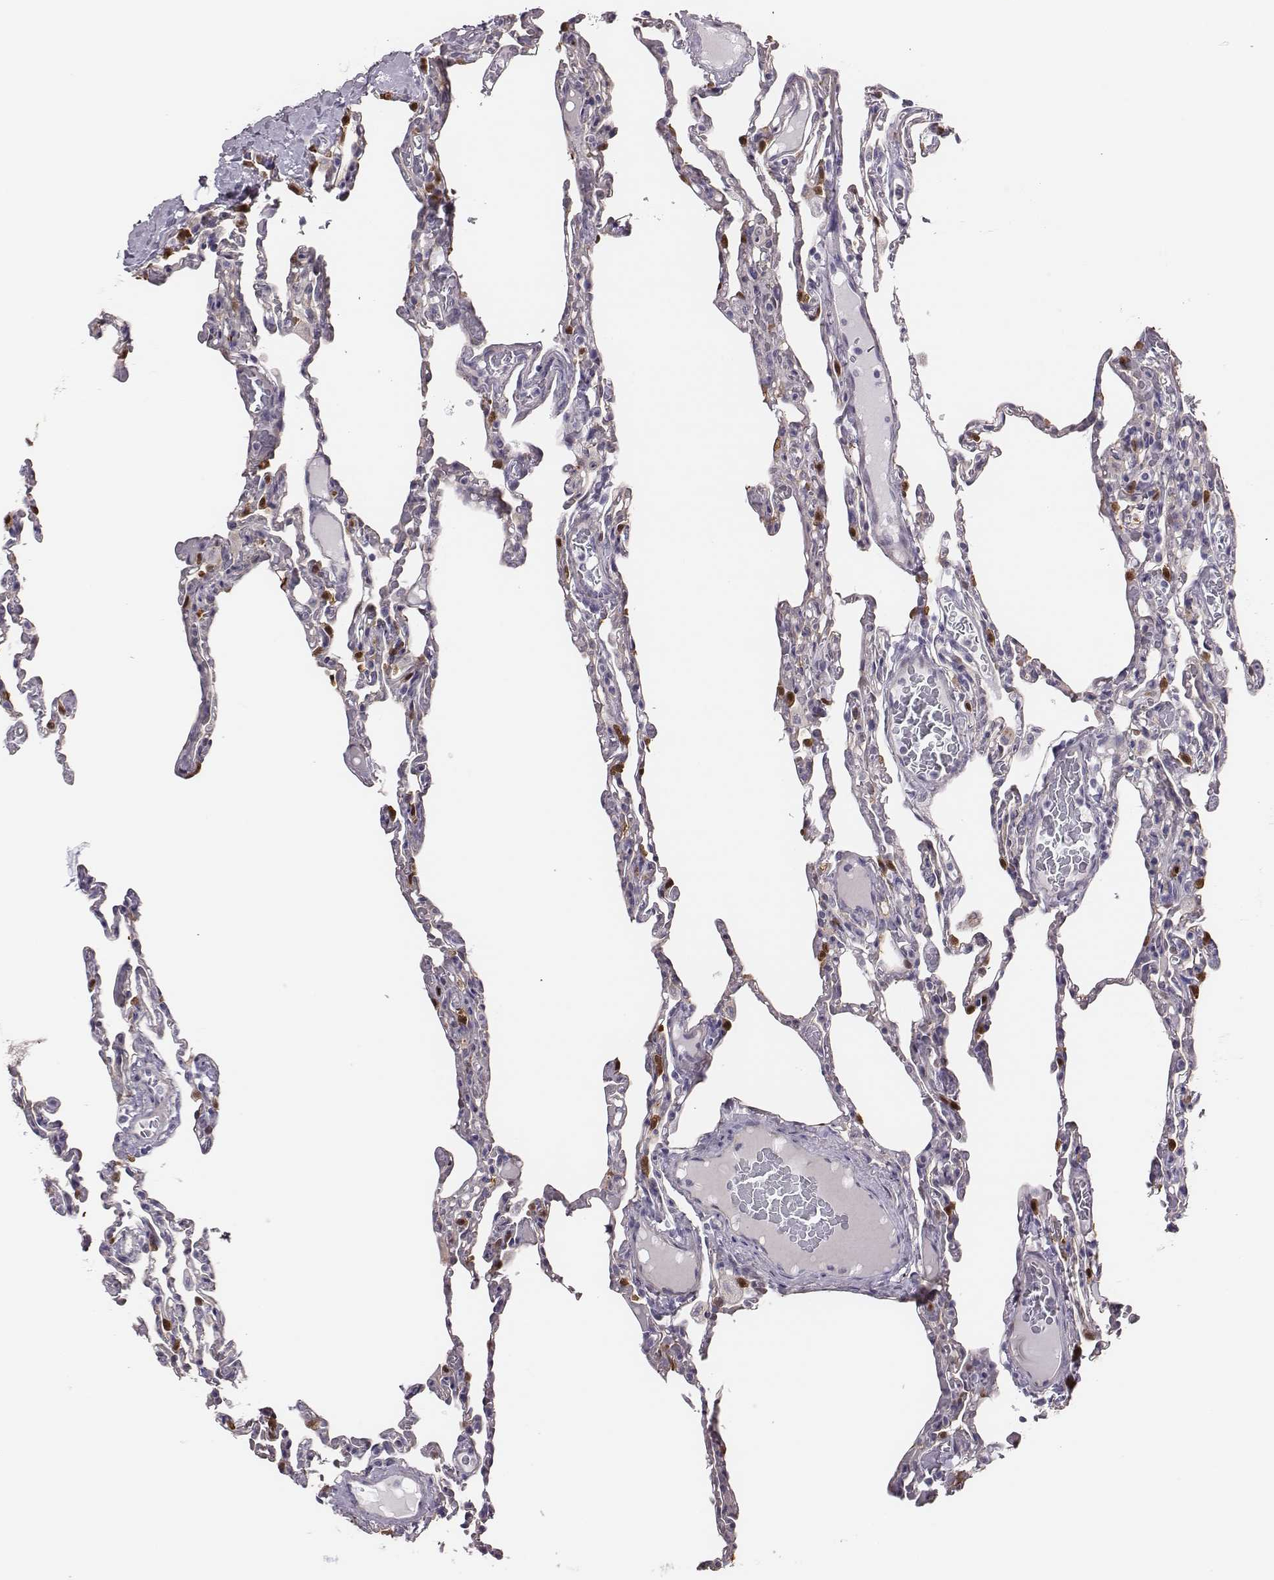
{"staining": {"intensity": "moderate", "quantity": "<25%", "location": "nuclear"}, "tissue": "lung", "cell_type": "Alveolar cells", "image_type": "normal", "snomed": [{"axis": "morphology", "description": "Normal tissue, NOS"}, {"axis": "topography", "description": "Lung"}], "caption": "This image reveals IHC staining of normal lung, with low moderate nuclear positivity in about <25% of alveolar cells.", "gene": "SCML2", "patient": {"sex": "female", "age": 43}}